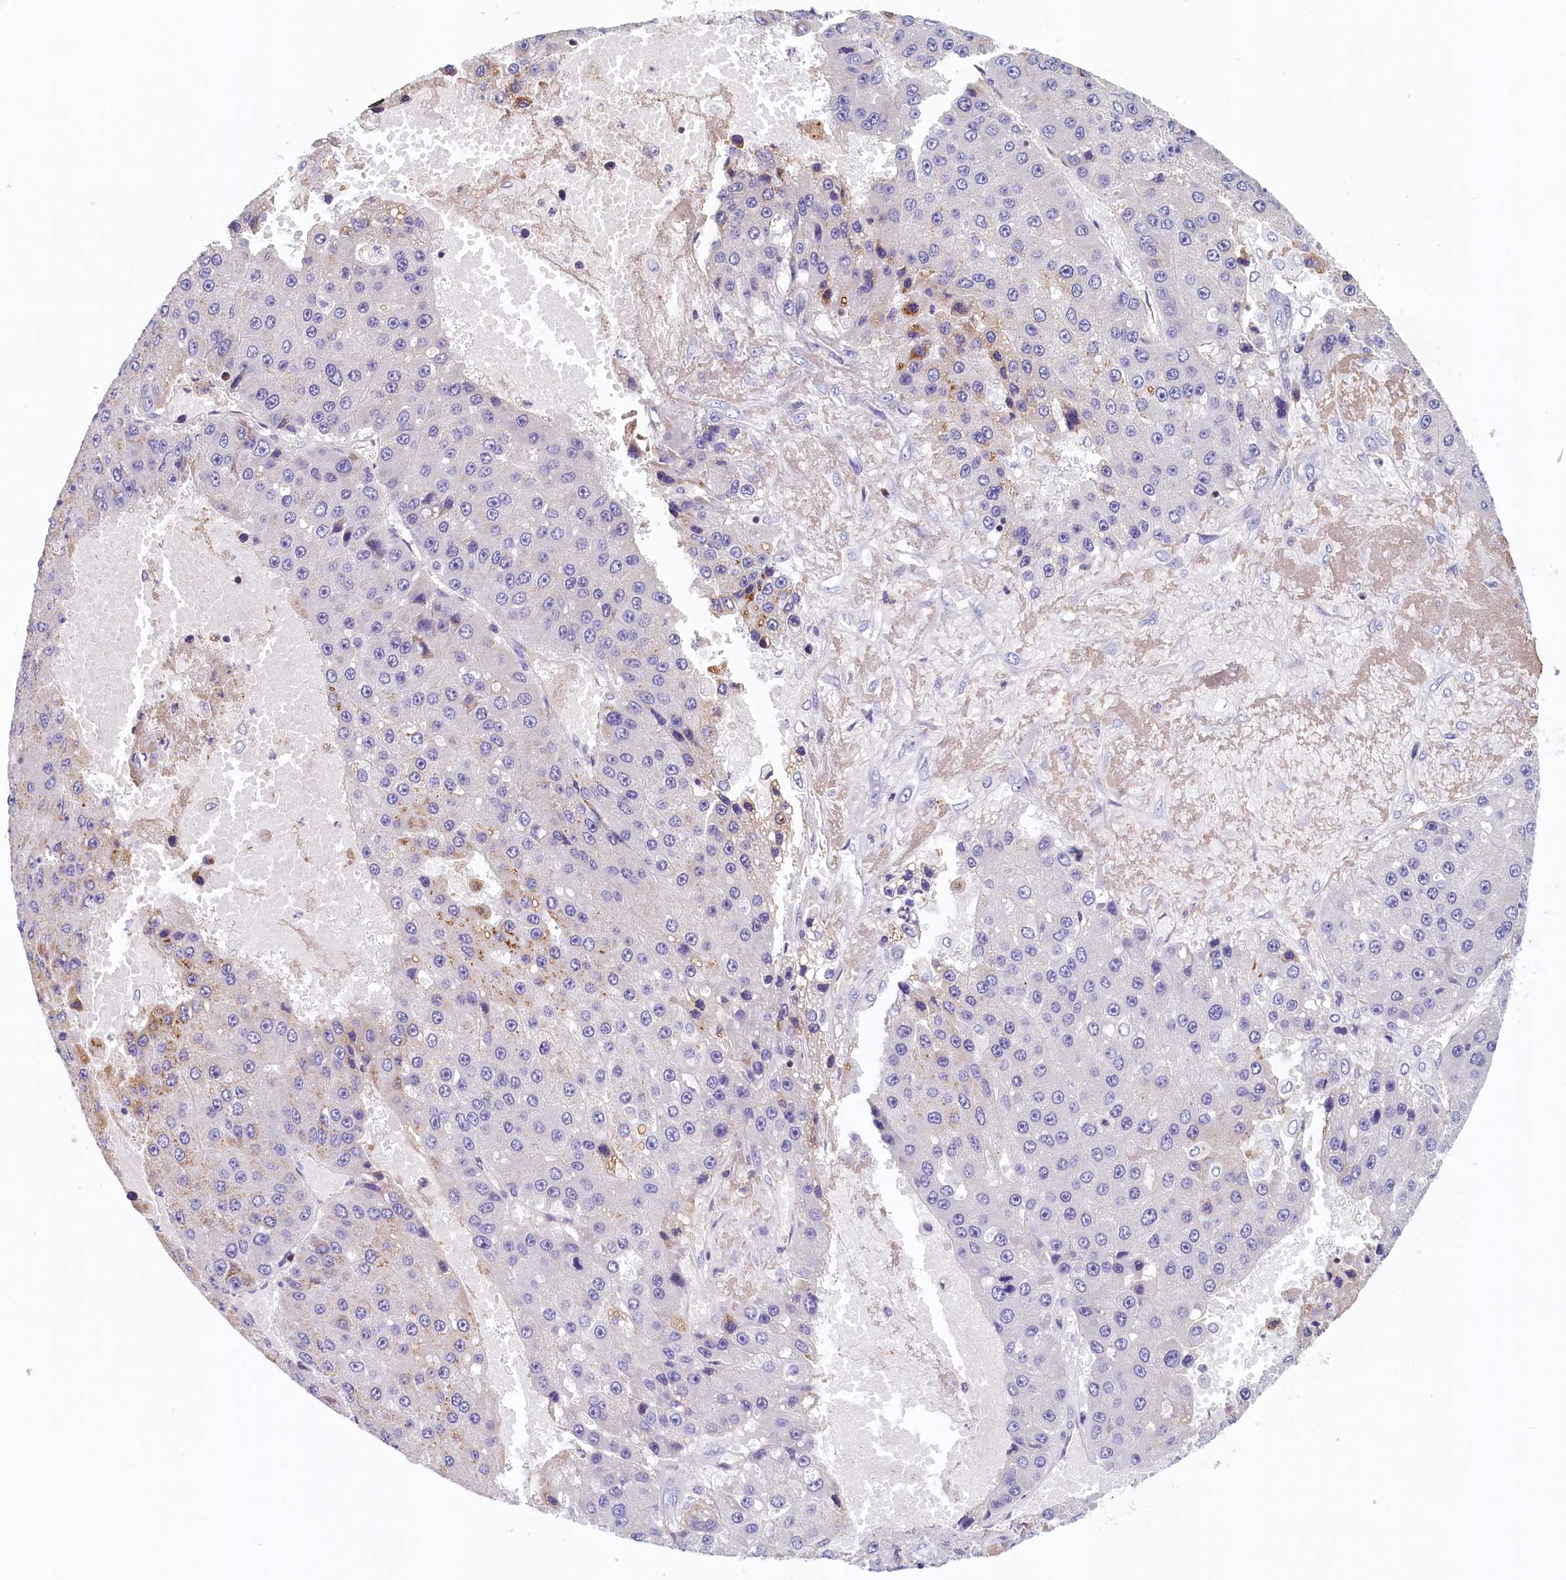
{"staining": {"intensity": "negative", "quantity": "none", "location": "none"}, "tissue": "liver cancer", "cell_type": "Tumor cells", "image_type": "cancer", "snomed": [{"axis": "morphology", "description": "Carcinoma, Hepatocellular, NOS"}, {"axis": "topography", "description": "Liver"}], "caption": "This is a histopathology image of IHC staining of liver hepatocellular carcinoma, which shows no staining in tumor cells.", "gene": "TRAF3IP3", "patient": {"sex": "female", "age": 73}}